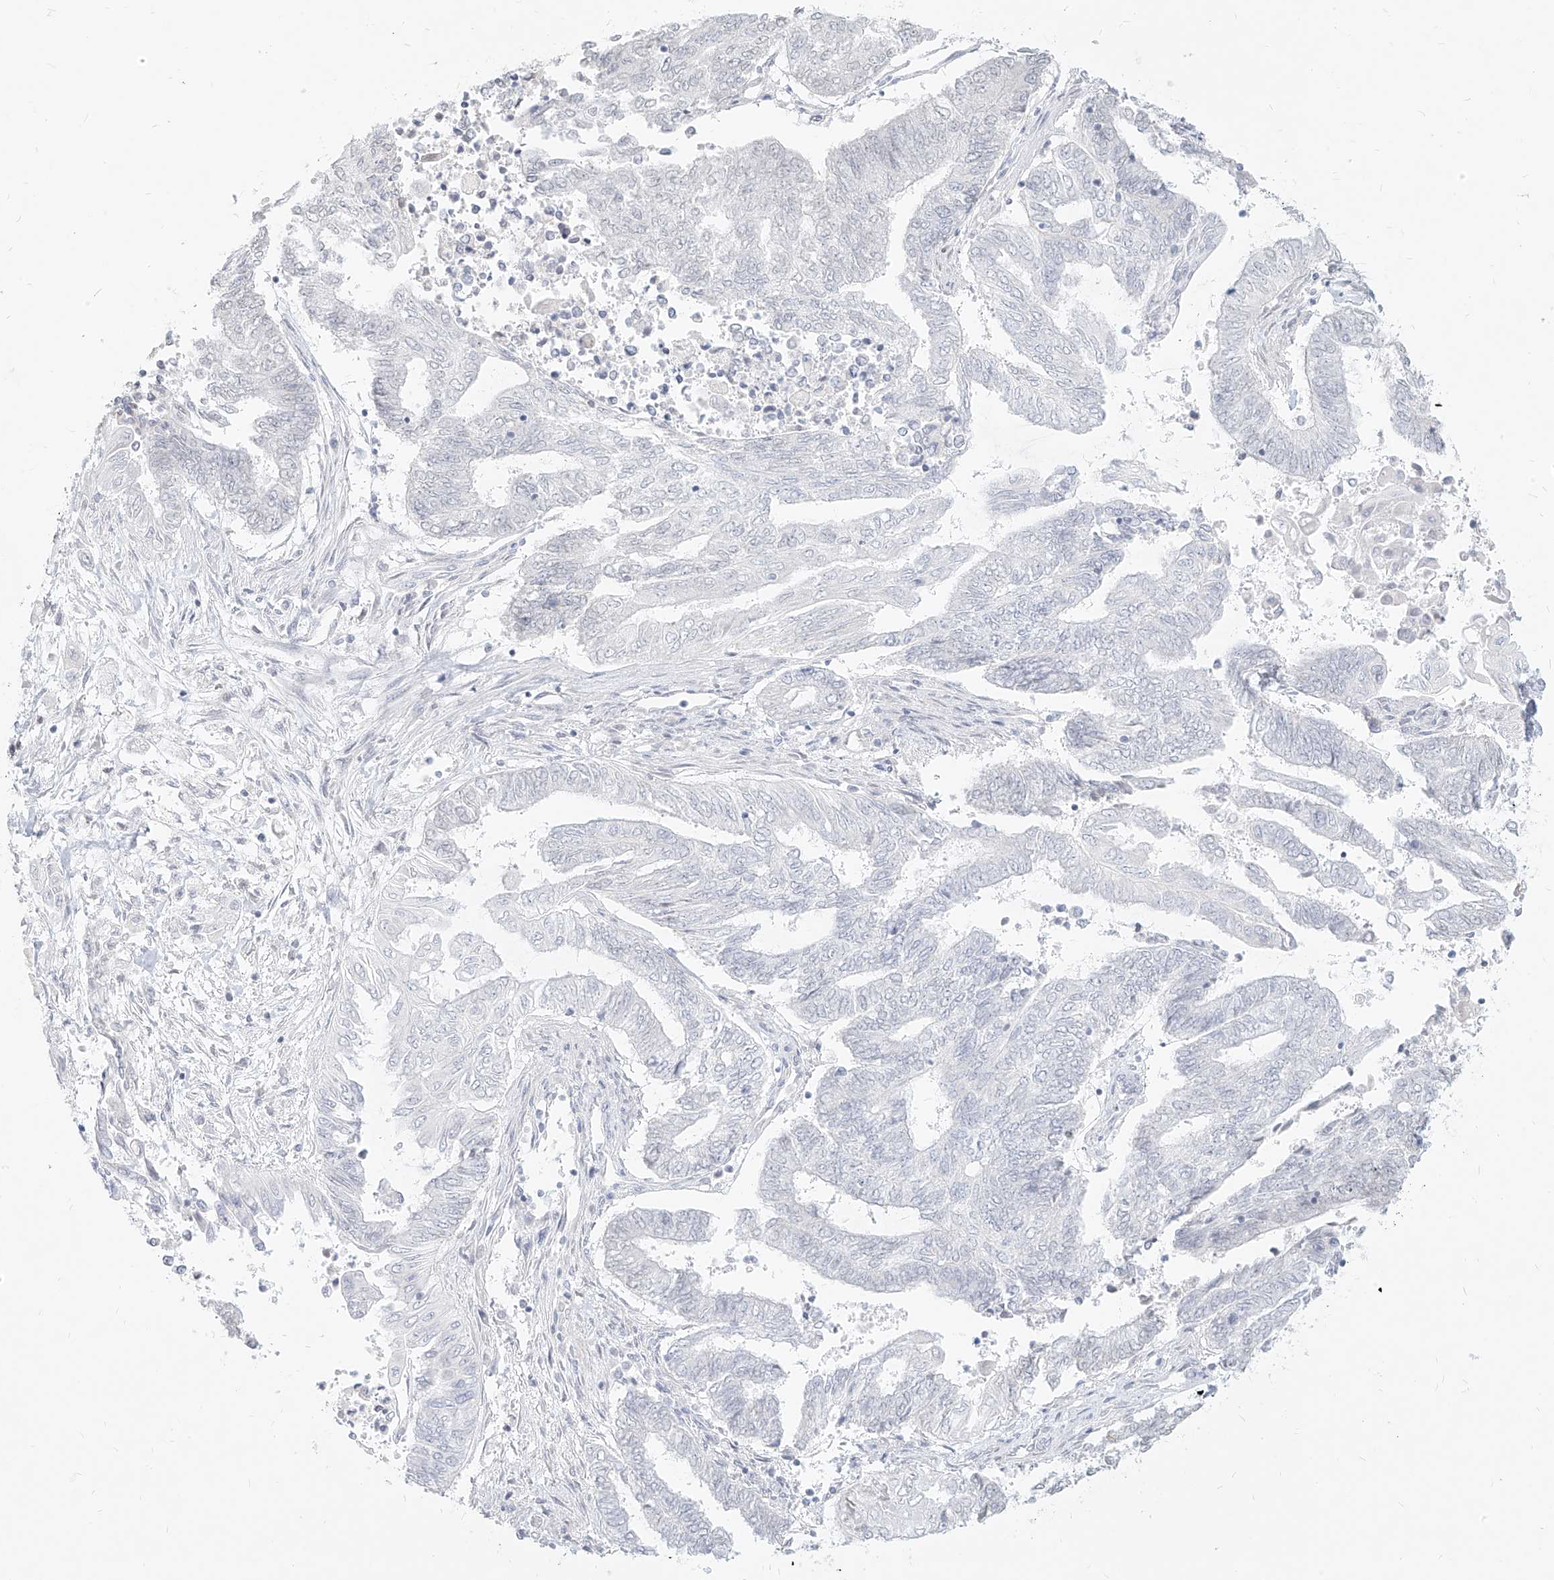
{"staining": {"intensity": "negative", "quantity": "none", "location": "none"}, "tissue": "endometrial cancer", "cell_type": "Tumor cells", "image_type": "cancer", "snomed": [{"axis": "morphology", "description": "Adenocarcinoma, NOS"}, {"axis": "topography", "description": "Uterus"}, {"axis": "topography", "description": "Endometrium"}], "caption": "Immunohistochemistry (IHC) micrograph of neoplastic tissue: endometrial cancer (adenocarcinoma) stained with DAB displays no significant protein positivity in tumor cells.", "gene": "ITPKB", "patient": {"sex": "female", "age": 70}}